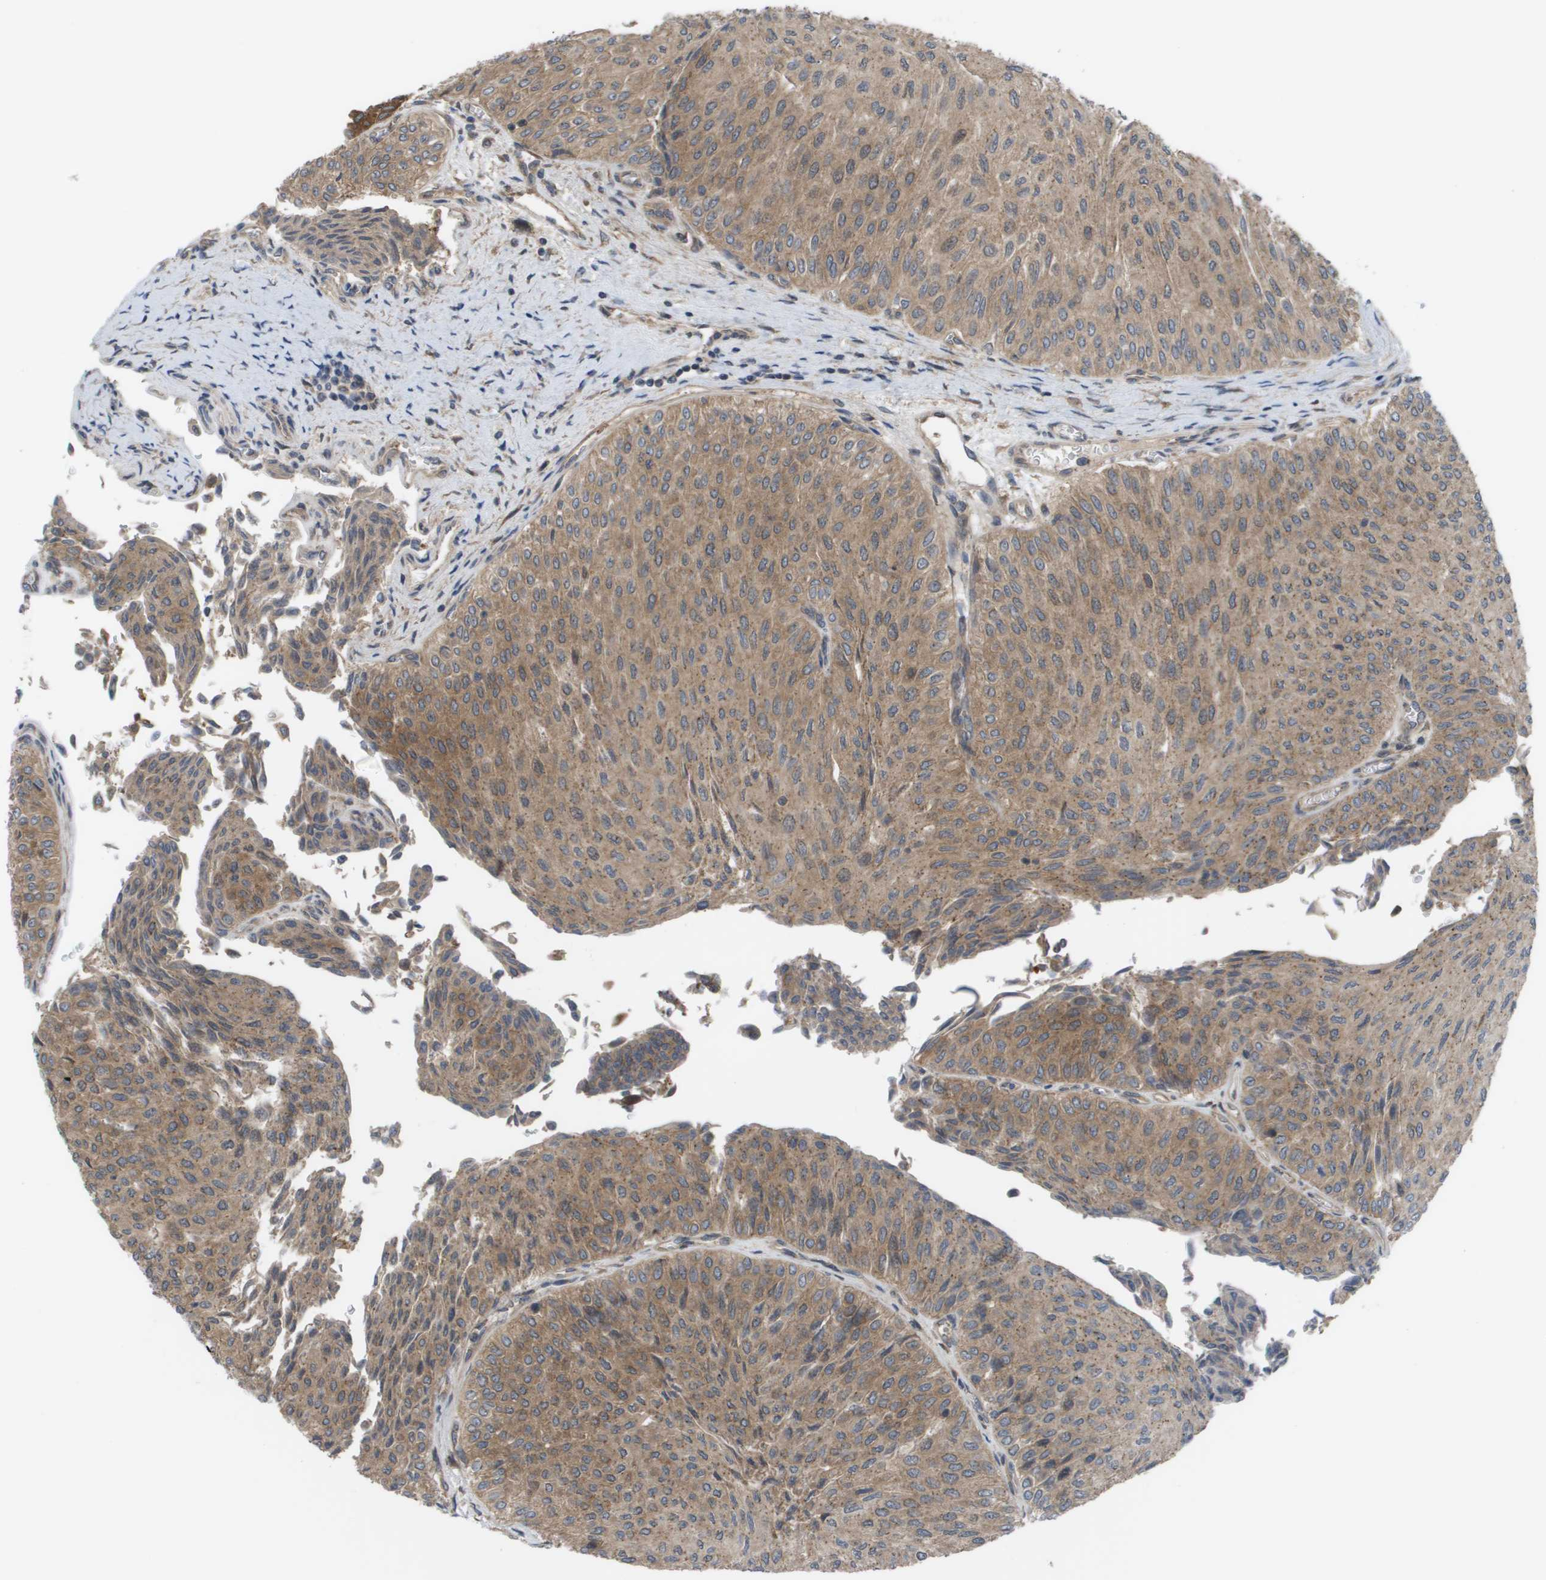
{"staining": {"intensity": "moderate", "quantity": ">75%", "location": "cytoplasmic/membranous"}, "tissue": "urothelial cancer", "cell_type": "Tumor cells", "image_type": "cancer", "snomed": [{"axis": "morphology", "description": "Urothelial carcinoma, Low grade"}, {"axis": "topography", "description": "Urinary bladder"}], "caption": "Urothelial cancer stained for a protein (brown) exhibits moderate cytoplasmic/membranous positive expression in approximately >75% of tumor cells.", "gene": "CTPS2", "patient": {"sex": "male", "age": 78}}